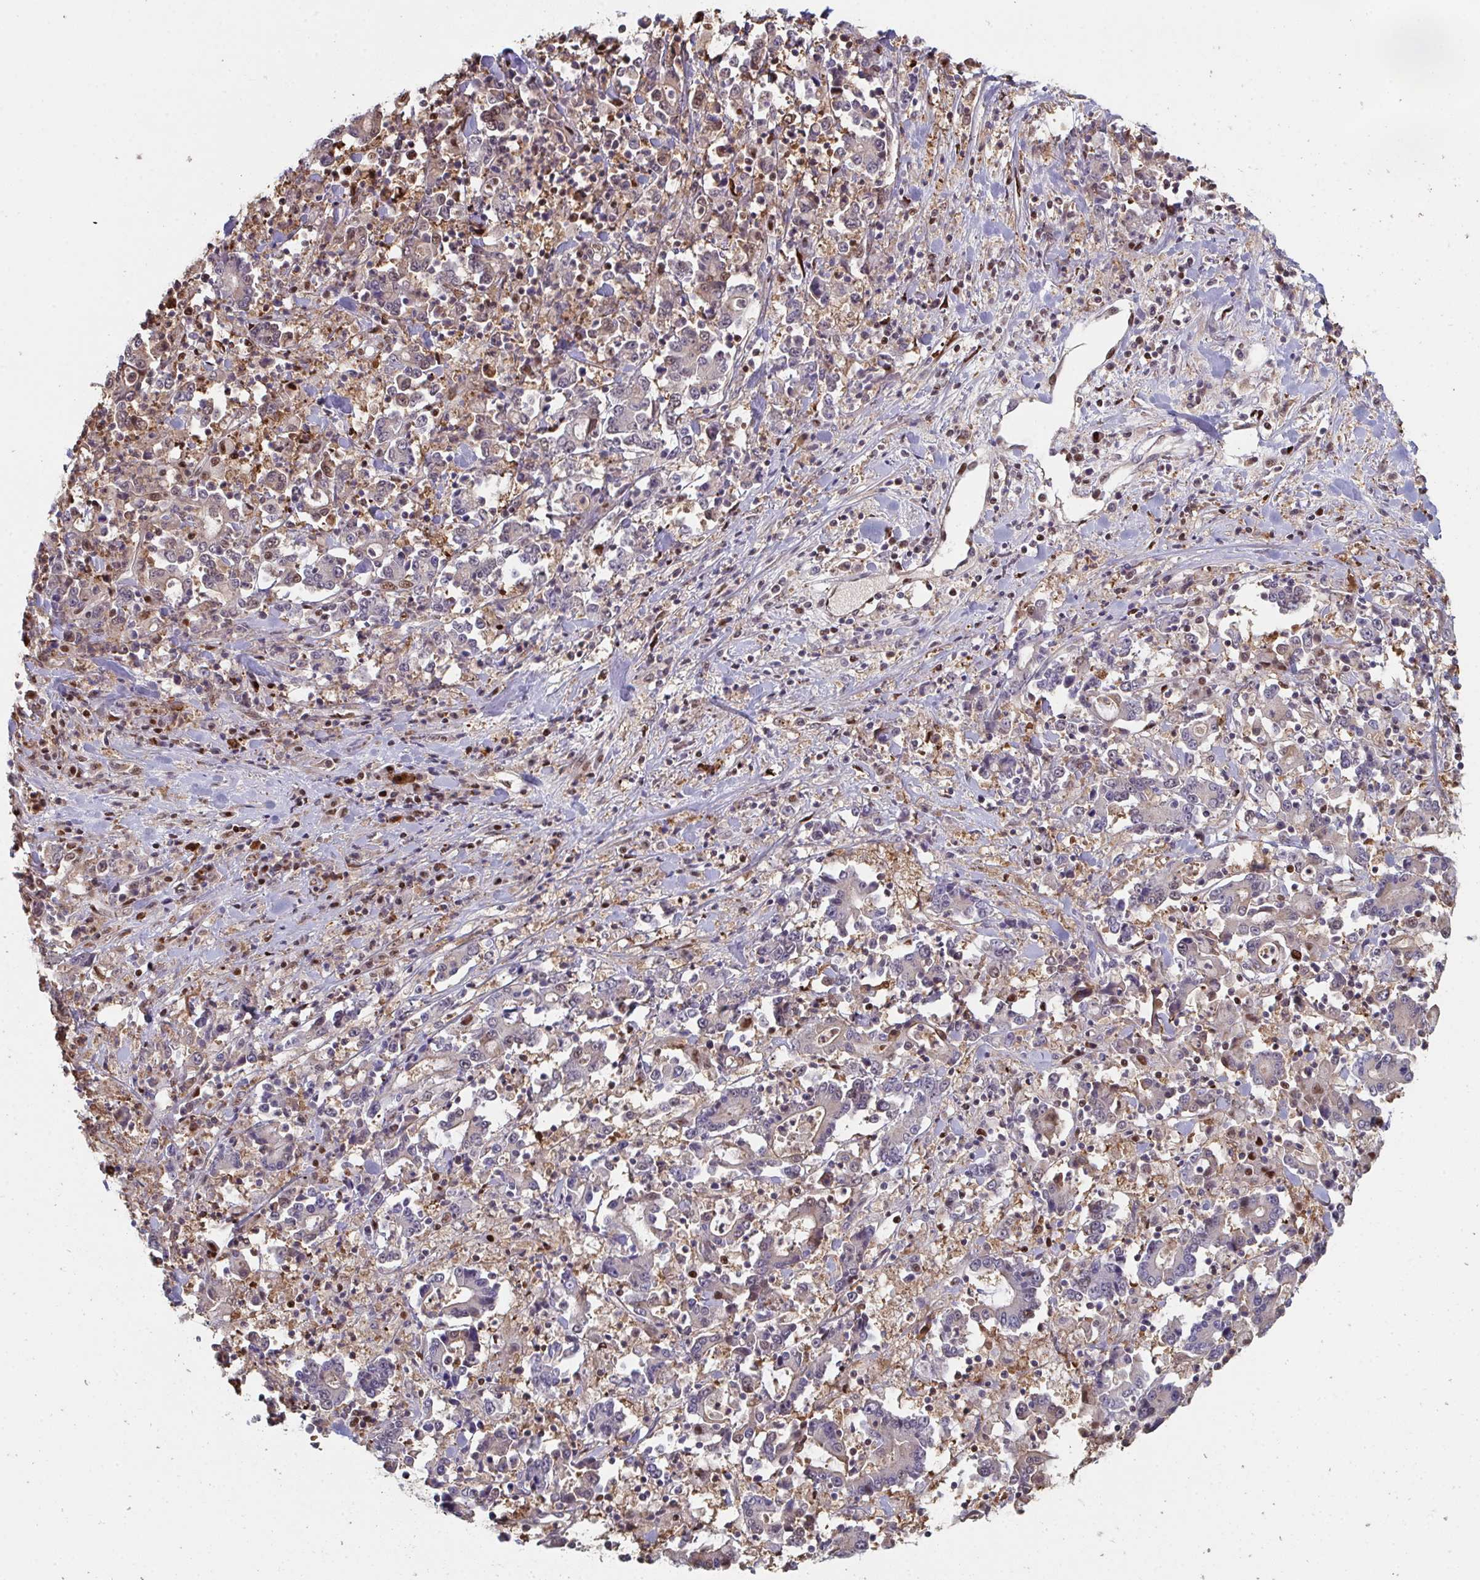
{"staining": {"intensity": "weak", "quantity": "25%-75%", "location": "nuclear"}, "tissue": "stomach cancer", "cell_type": "Tumor cells", "image_type": "cancer", "snomed": [{"axis": "morphology", "description": "Adenocarcinoma, NOS"}, {"axis": "topography", "description": "Stomach, upper"}], "caption": "Weak nuclear protein positivity is identified in about 25%-75% of tumor cells in stomach adenocarcinoma. The protein is shown in brown color, while the nuclei are stained blue.", "gene": "ACD", "patient": {"sex": "male", "age": 68}}